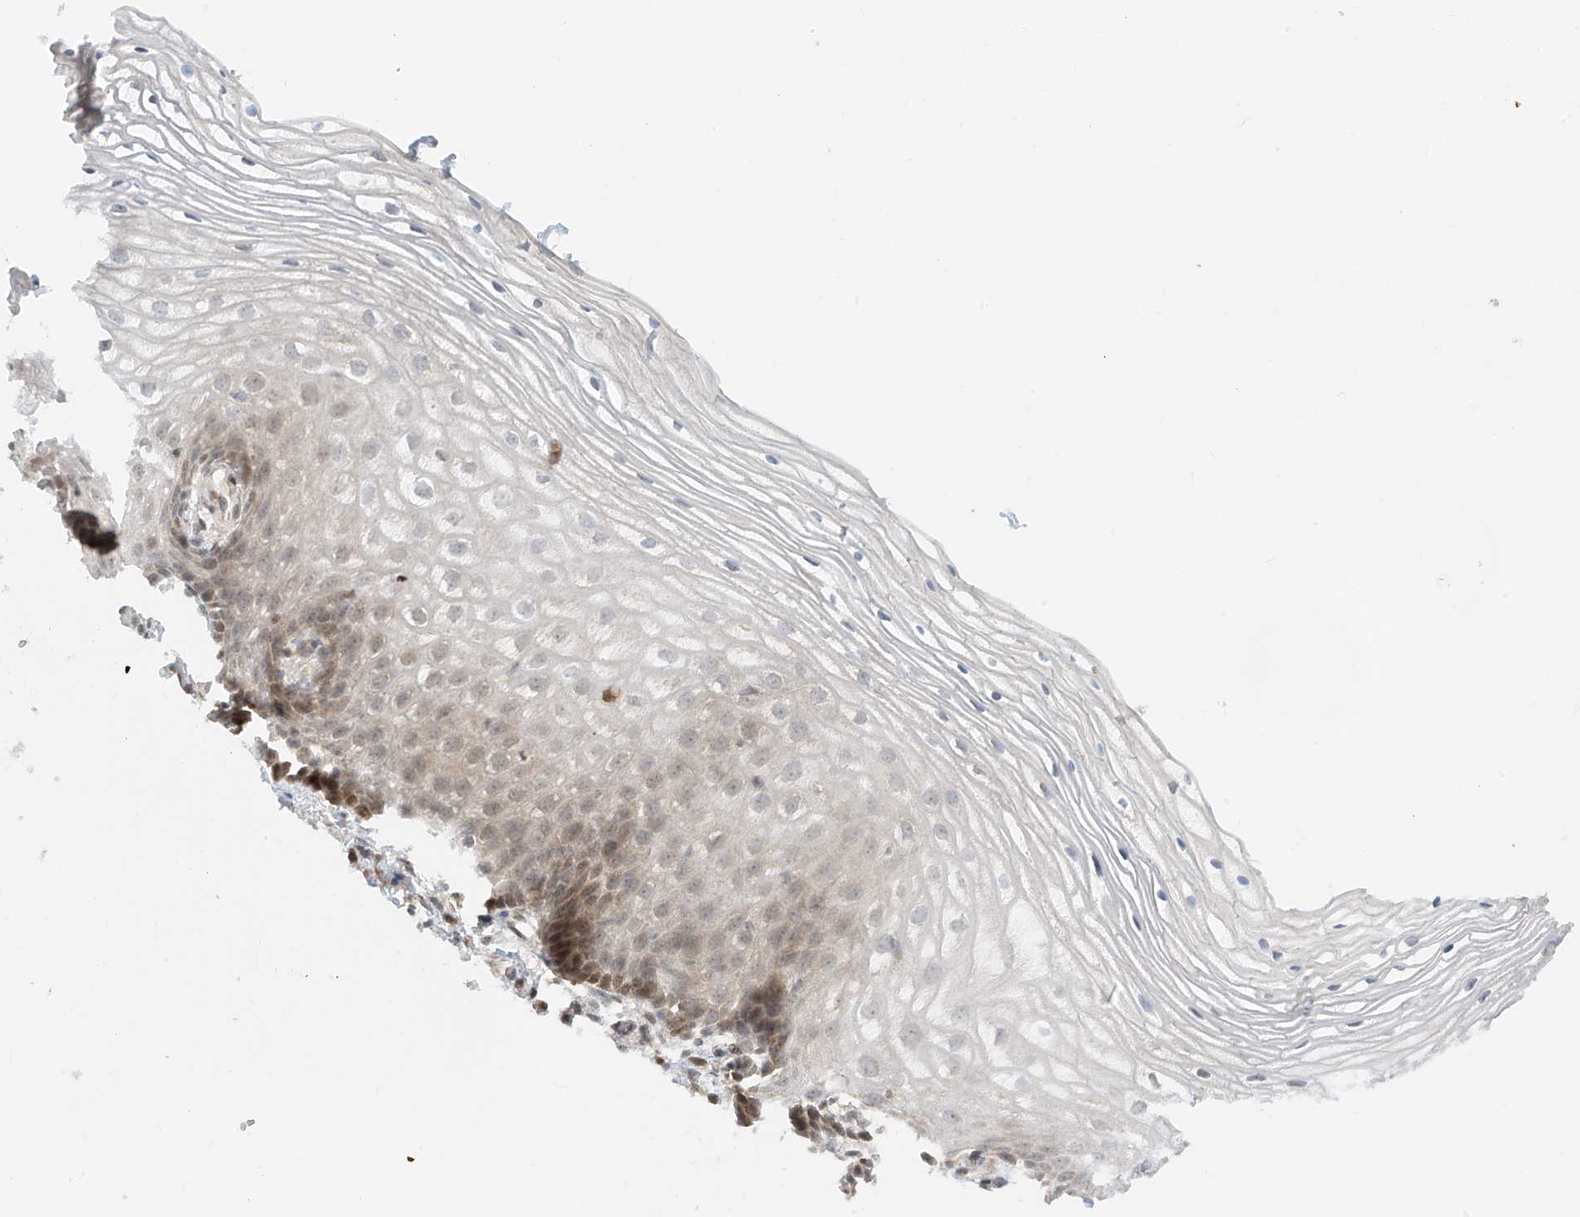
{"staining": {"intensity": "moderate", "quantity": "<25%", "location": "nuclear"}, "tissue": "vagina", "cell_type": "Squamous epithelial cells", "image_type": "normal", "snomed": [{"axis": "morphology", "description": "Normal tissue, NOS"}, {"axis": "topography", "description": "Vagina"}], "caption": "This micrograph displays immunohistochemistry (IHC) staining of normal vagina, with low moderate nuclear positivity in approximately <25% of squamous epithelial cells.", "gene": "TTC38", "patient": {"sex": "female", "age": 60}}